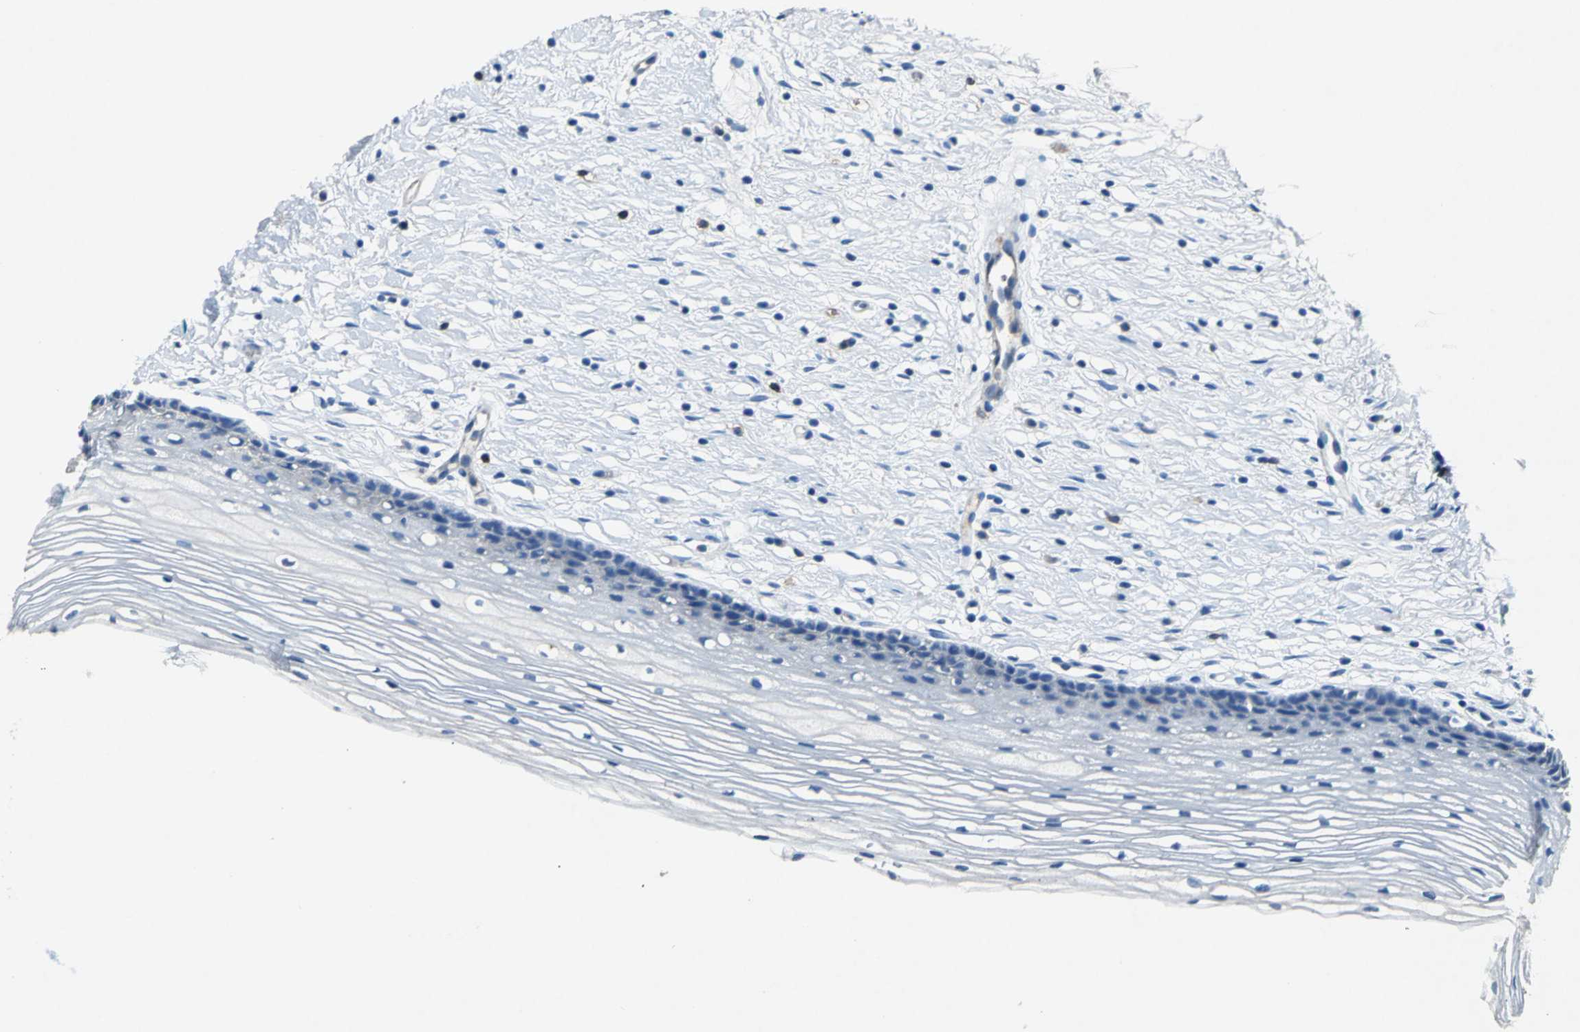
{"staining": {"intensity": "negative", "quantity": "none", "location": "none"}, "tissue": "cervix", "cell_type": "Squamous epithelial cells", "image_type": "normal", "snomed": [{"axis": "morphology", "description": "Normal tissue, NOS"}, {"axis": "topography", "description": "Cervix"}], "caption": "This is a image of immunohistochemistry staining of unremarkable cervix, which shows no expression in squamous epithelial cells.", "gene": "RPS13", "patient": {"sex": "female", "age": 77}}